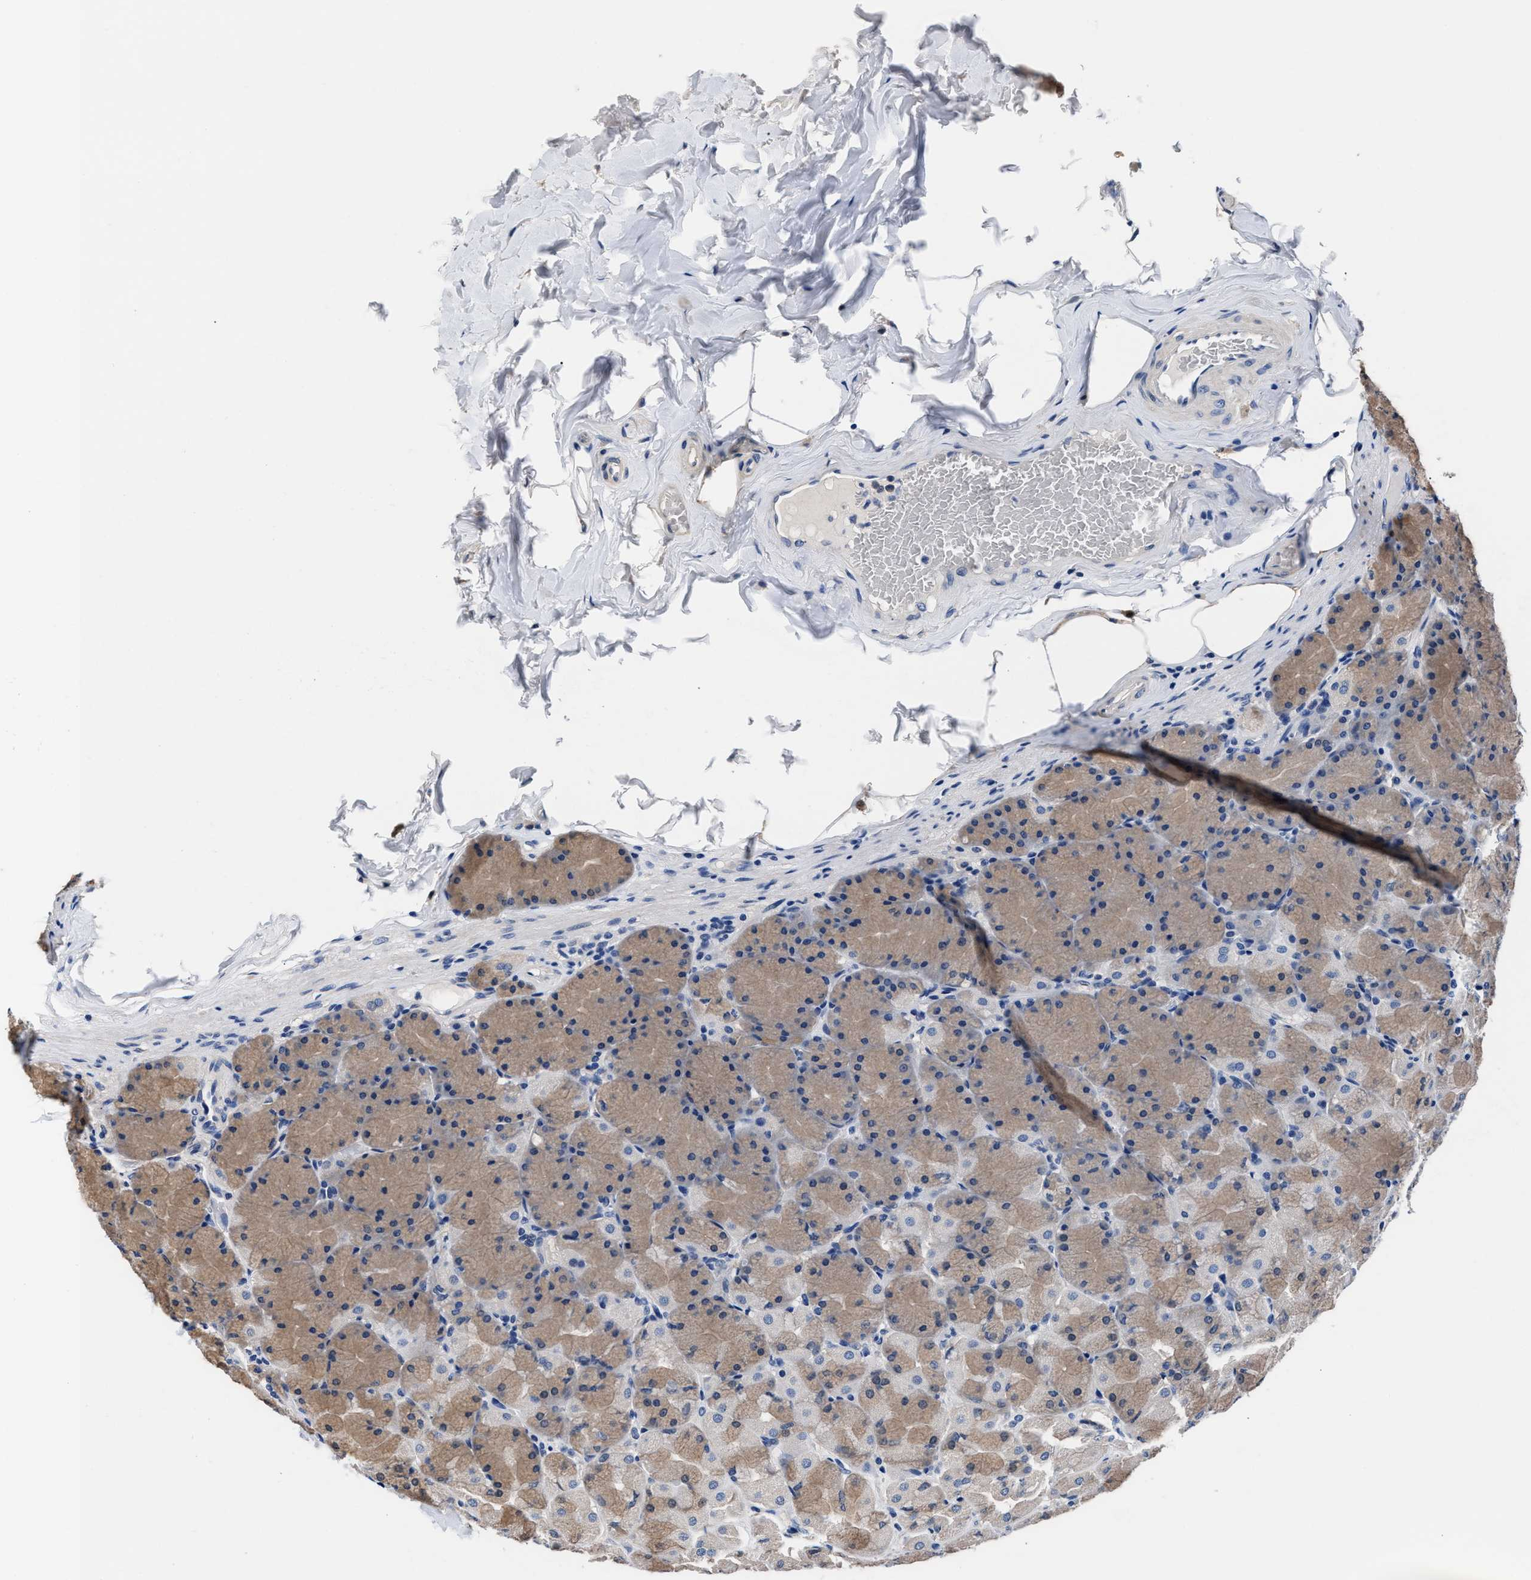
{"staining": {"intensity": "moderate", "quantity": "25%-75%", "location": "cytoplasmic/membranous"}, "tissue": "stomach", "cell_type": "Glandular cells", "image_type": "normal", "snomed": [{"axis": "morphology", "description": "Normal tissue, NOS"}, {"axis": "topography", "description": "Stomach, upper"}], "caption": "This histopathology image displays immunohistochemistry staining of unremarkable stomach, with medium moderate cytoplasmic/membranous staining in approximately 25%-75% of glandular cells.", "gene": "GSTM1", "patient": {"sex": "female", "age": 56}}